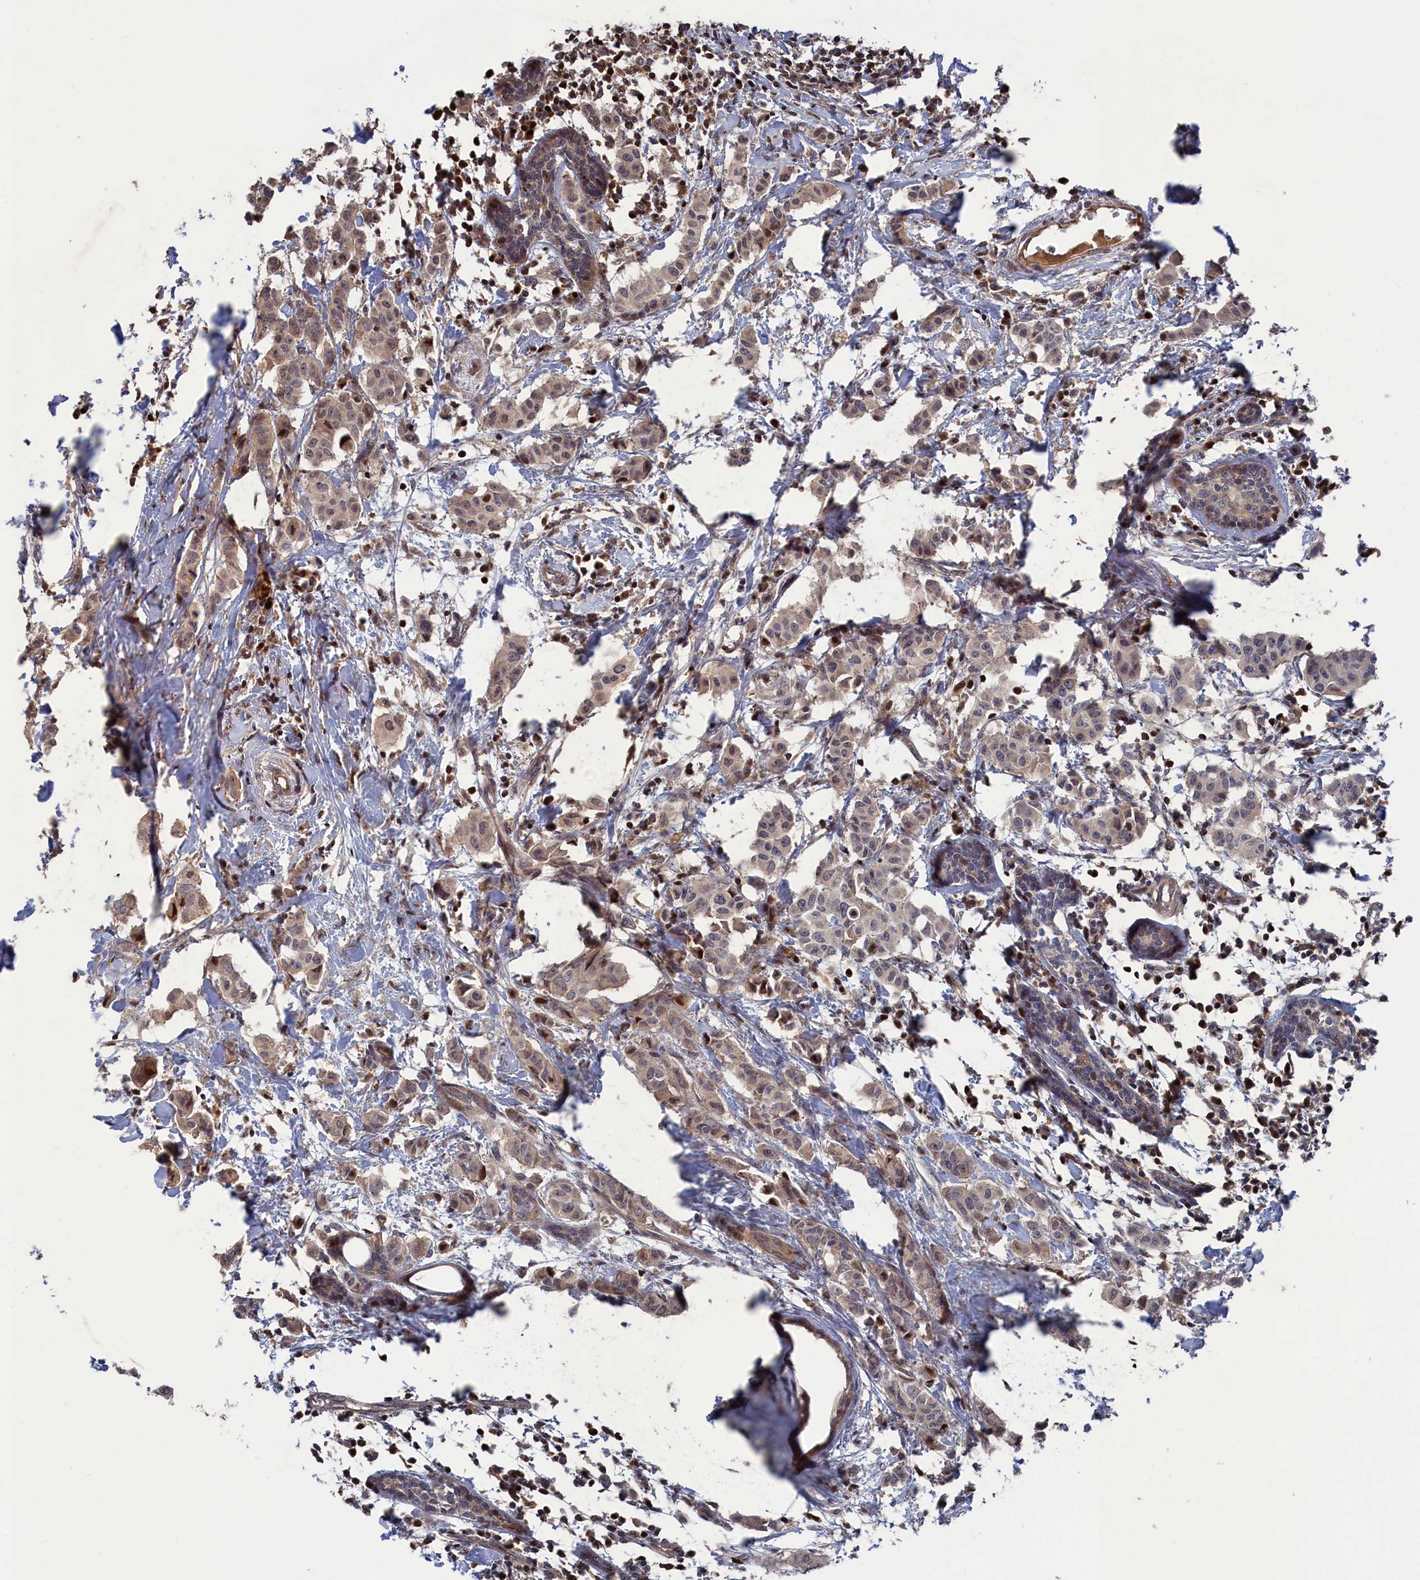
{"staining": {"intensity": "moderate", "quantity": ">75%", "location": "cytoplasmic/membranous,nuclear"}, "tissue": "breast cancer", "cell_type": "Tumor cells", "image_type": "cancer", "snomed": [{"axis": "morphology", "description": "Duct carcinoma"}, {"axis": "topography", "description": "Breast"}], "caption": "Immunohistochemistry (IHC) (DAB (3,3'-diaminobenzidine)) staining of human breast cancer reveals moderate cytoplasmic/membranous and nuclear protein positivity in approximately >75% of tumor cells.", "gene": "PLA2G15", "patient": {"sex": "female", "age": 40}}